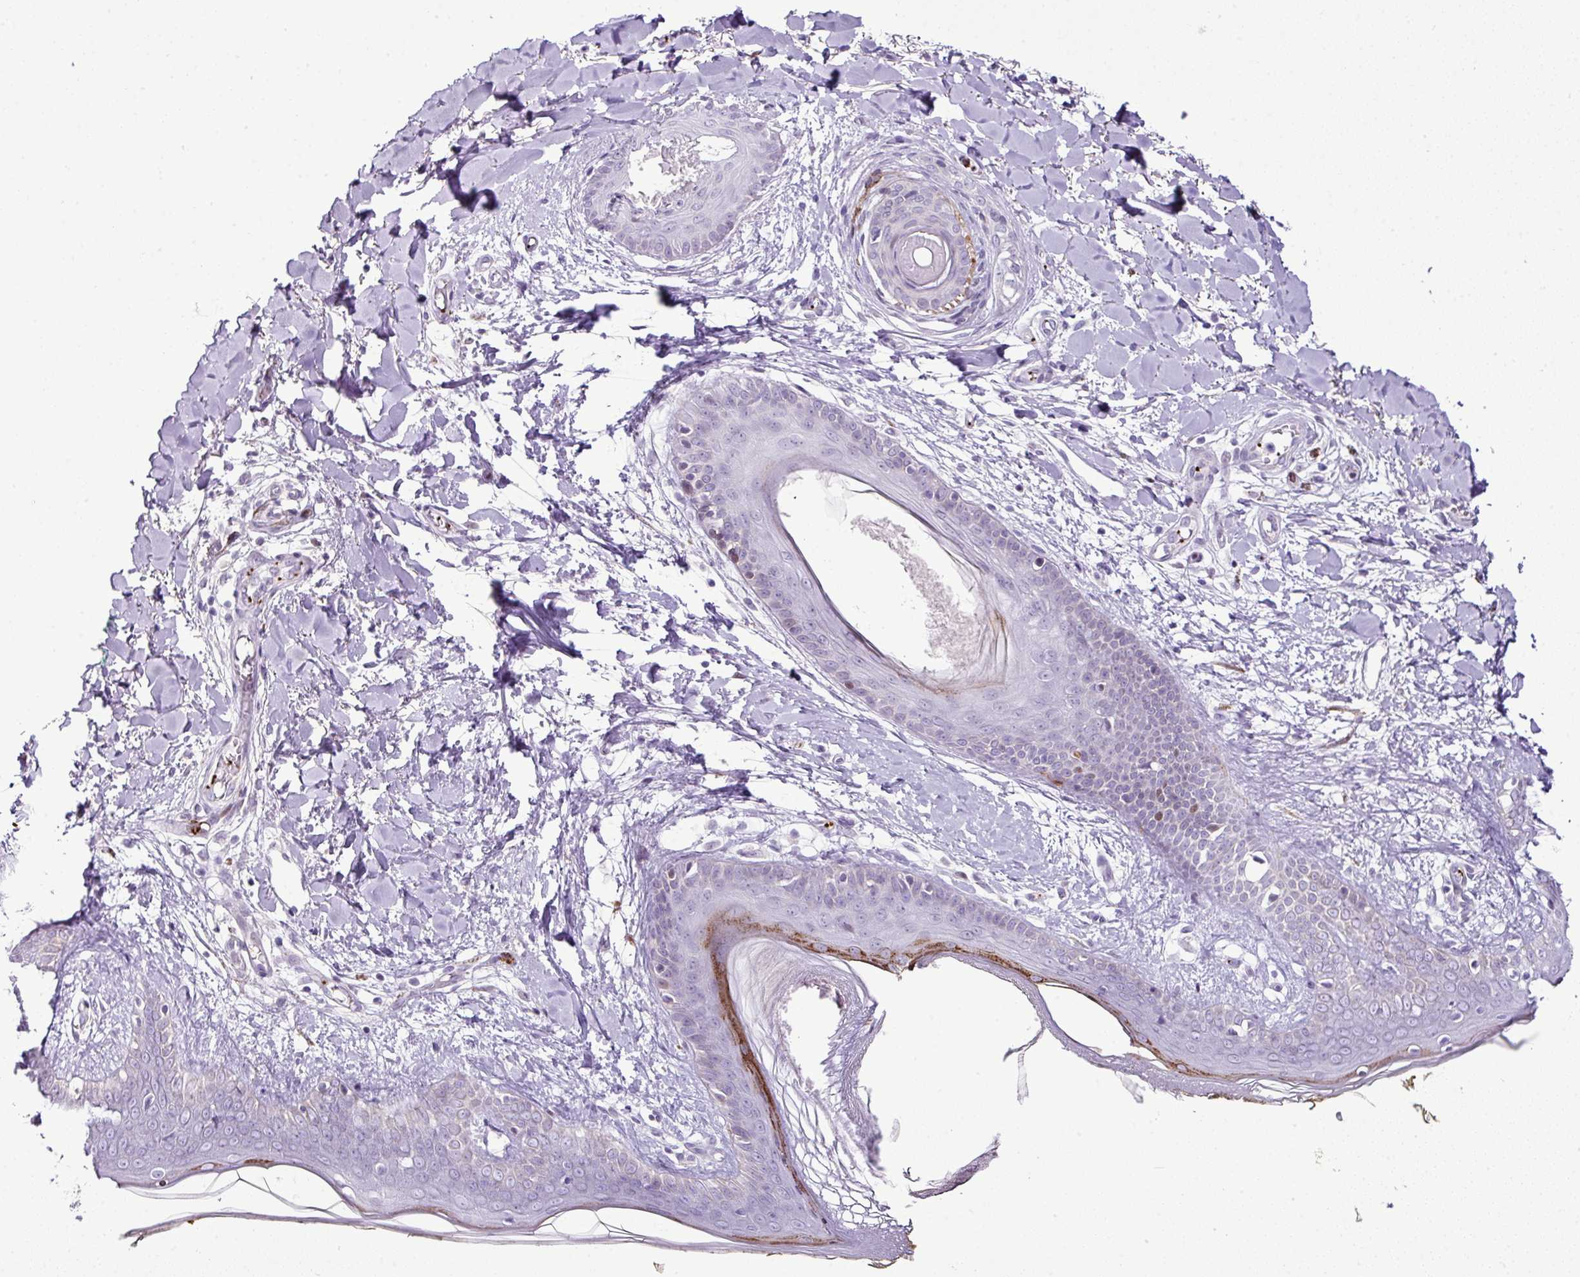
{"staining": {"intensity": "negative", "quantity": "none", "location": "none"}, "tissue": "skin", "cell_type": "Fibroblasts", "image_type": "normal", "snomed": [{"axis": "morphology", "description": "Normal tissue, NOS"}, {"axis": "topography", "description": "Skin"}], "caption": "Fibroblasts show no significant positivity in unremarkable skin.", "gene": "CMTM5", "patient": {"sex": "female", "age": 34}}